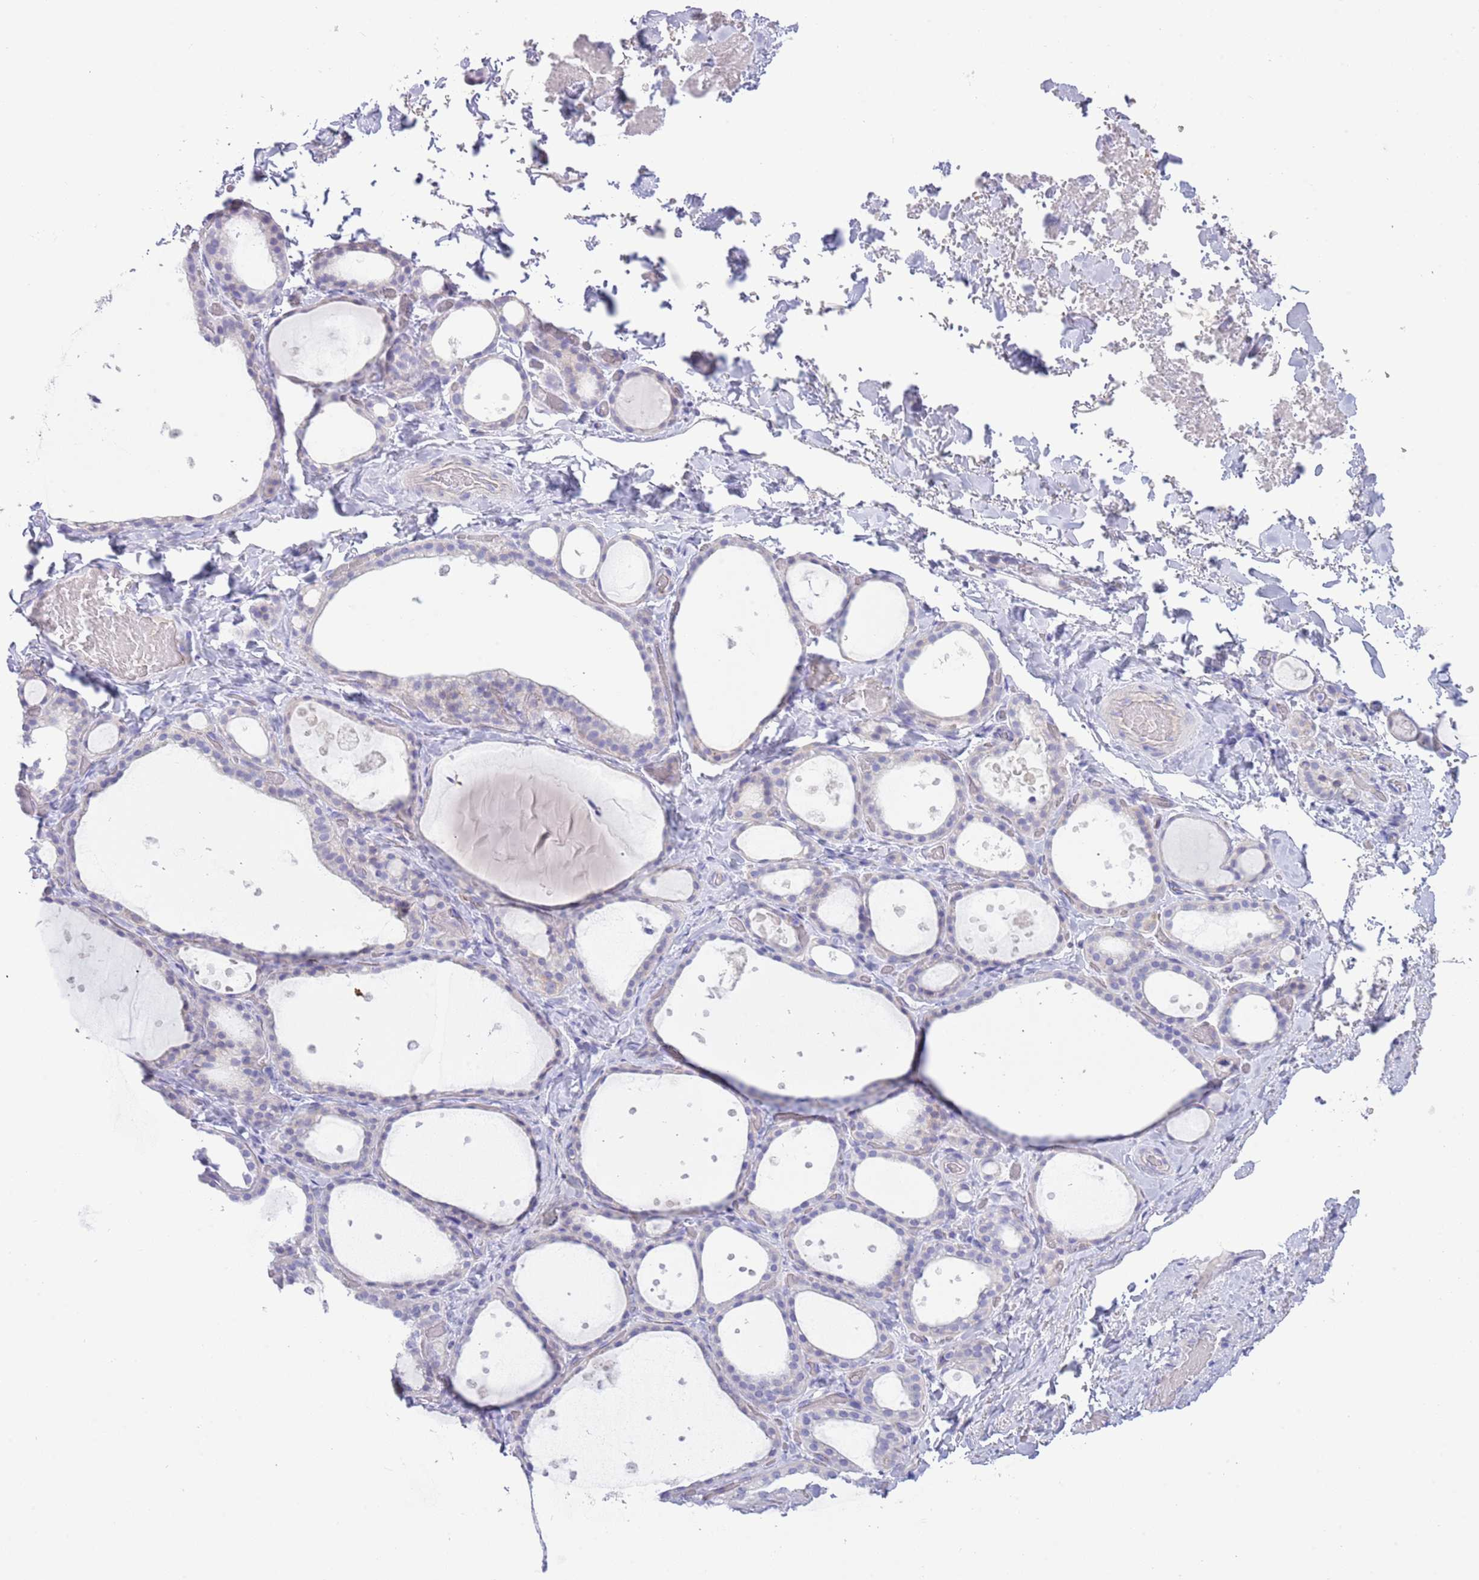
{"staining": {"intensity": "negative", "quantity": "none", "location": "none"}, "tissue": "thyroid gland", "cell_type": "Glandular cells", "image_type": "normal", "snomed": [{"axis": "morphology", "description": "Normal tissue, NOS"}, {"axis": "topography", "description": "Thyroid gland"}], "caption": "Image shows no significant protein expression in glandular cells of normal thyroid gland.", "gene": "ACR", "patient": {"sex": "female", "age": 44}}